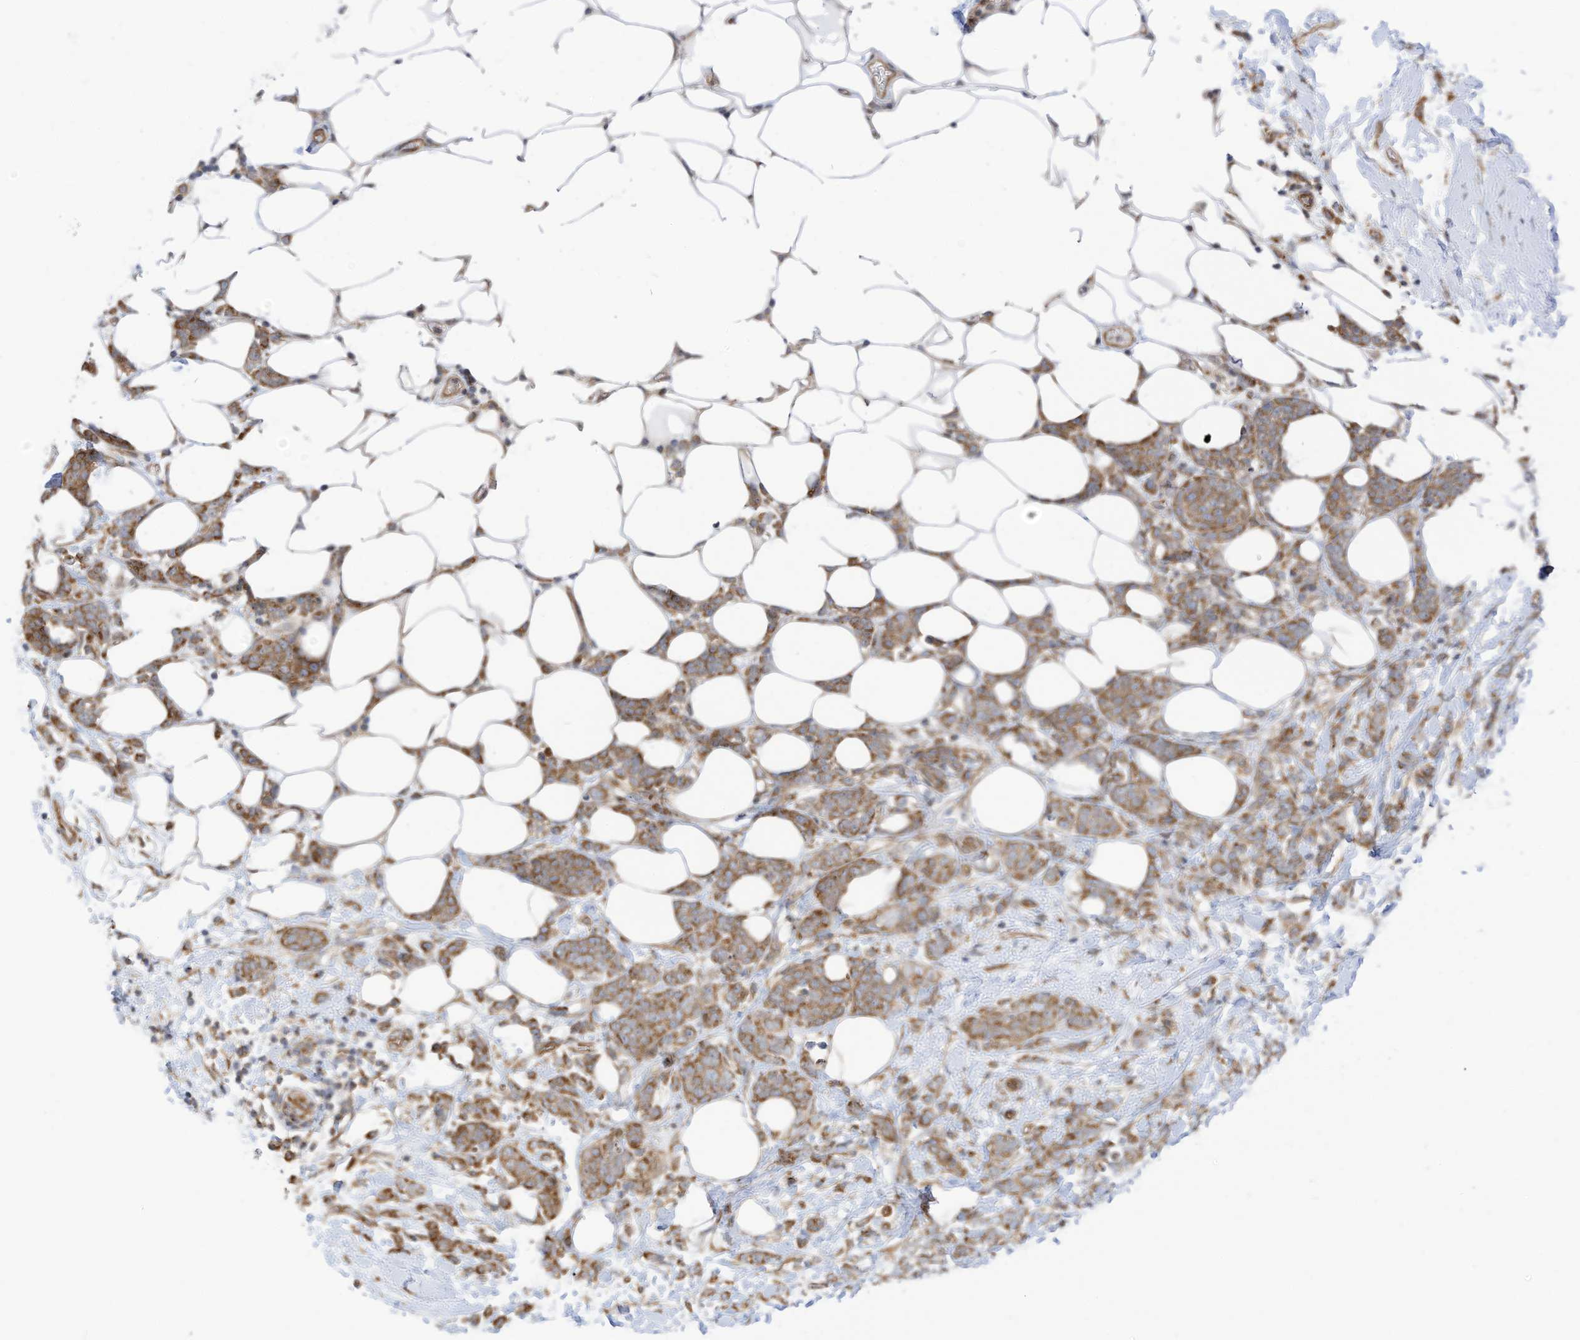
{"staining": {"intensity": "moderate", "quantity": ">75%", "location": "cytoplasmic/membranous"}, "tissue": "breast cancer", "cell_type": "Tumor cells", "image_type": "cancer", "snomed": [{"axis": "morphology", "description": "Lobular carcinoma"}, {"axis": "topography", "description": "Breast"}], "caption": "DAB immunohistochemical staining of human breast lobular carcinoma reveals moderate cytoplasmic/membranous protein positivity in approximately >75% of tumor cells. The protein of interest is stained brown, and the nuclei are stained in blue (DAB IHC with brightfield microscopy, high magnification).", "gene": "OFD1", "patient": {"sex": "female", "age": 58}}